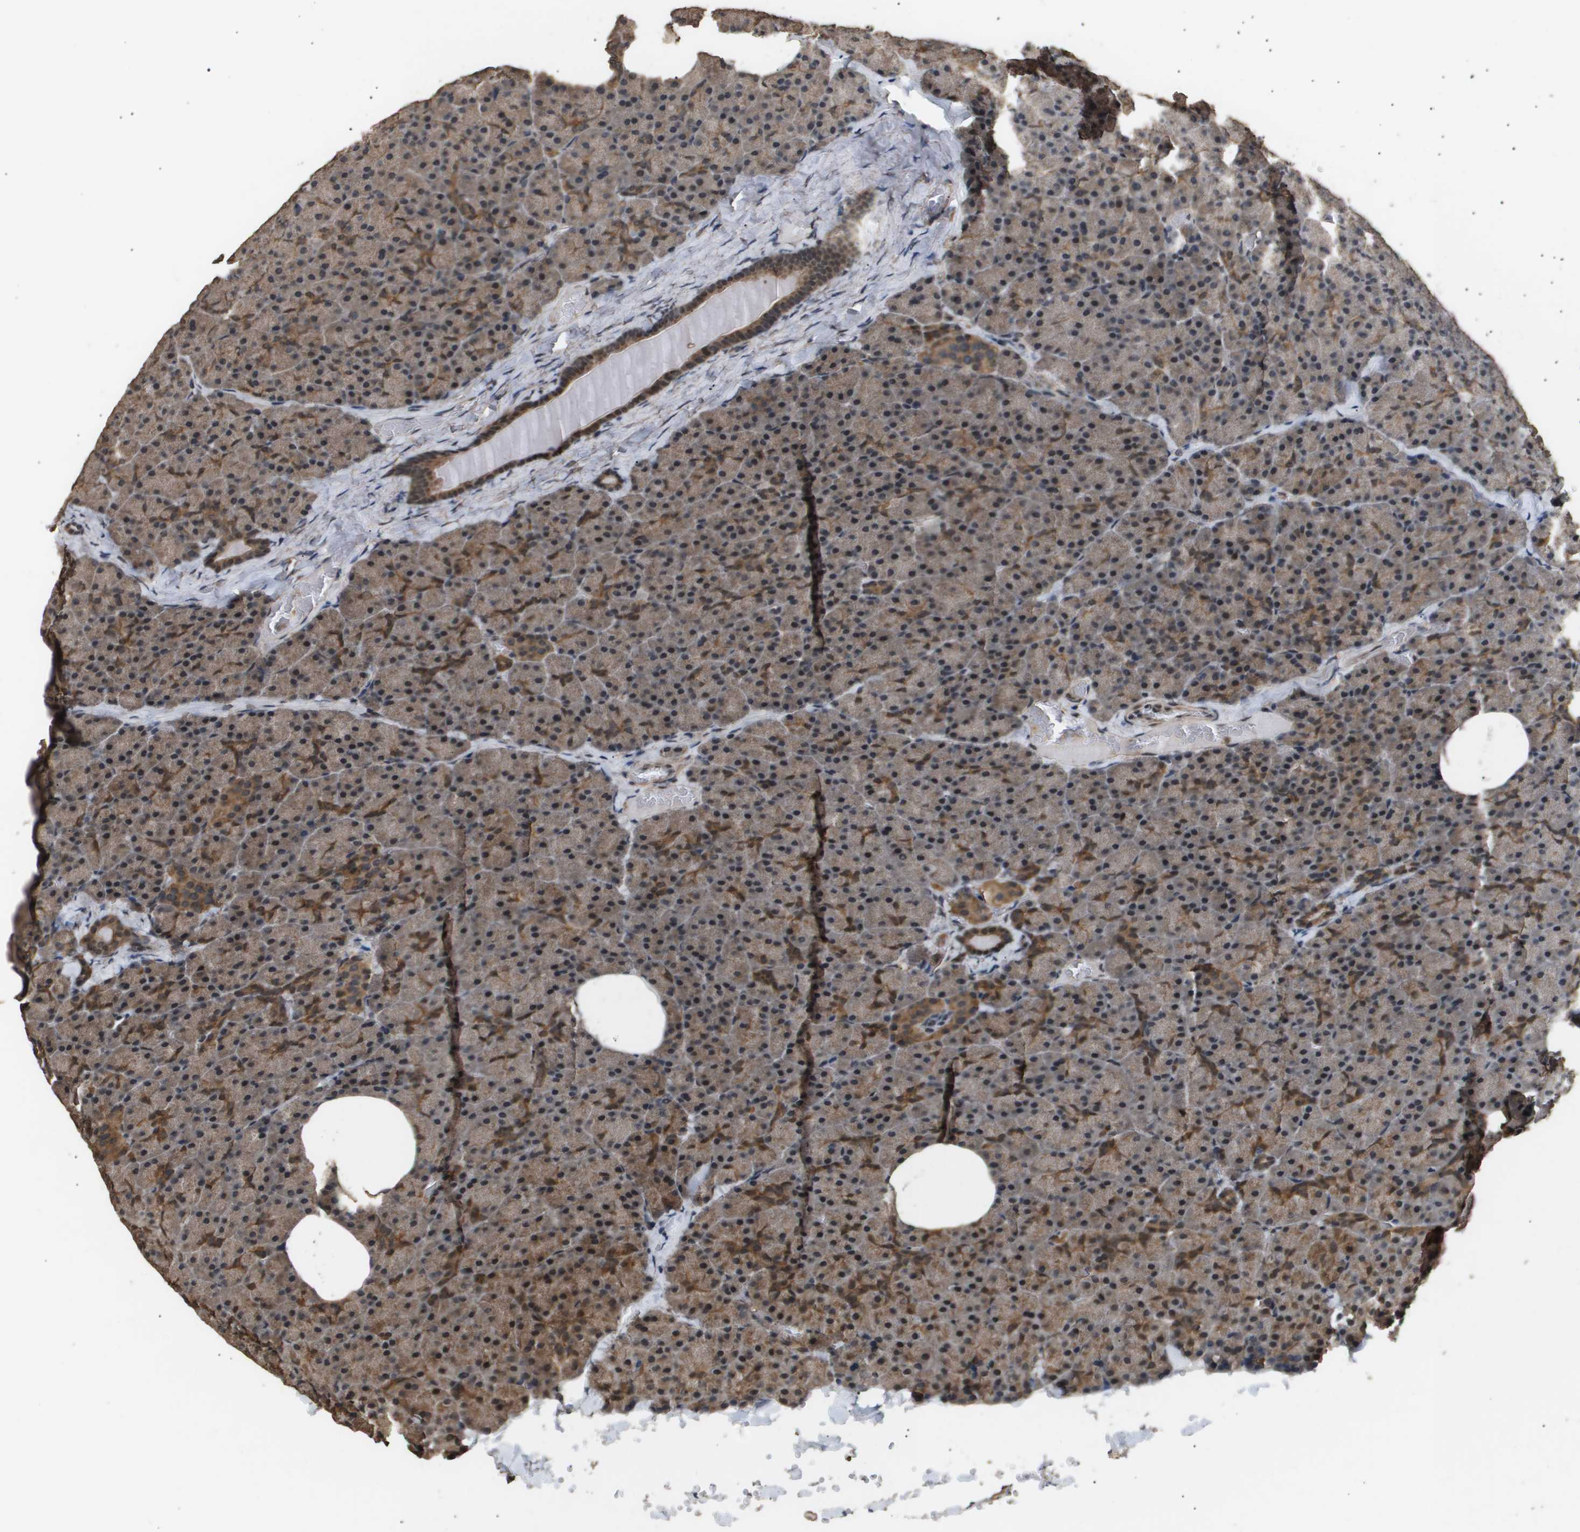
{"staining": {"intensity": "moderate", "quantity": "25%-75%", "location": "cytoplasmic/membranous"}, "tissue": "pancreas", "cell_type": "Exocrine glandular cells", "image_type": "normal", "snomed": [{"axis": "morphology", "description": "Normal tissue, NOS"}, {"axis": "topography", "description": "Pancreas"}], "caption": "Exocrine glandular cells display medium levels of moderate cytoplasmic/membranous staining in about 25%-75% of cells in benign human pancreas.", "gene": "ING1", "patient": {"sex": "female", "age": 35}}